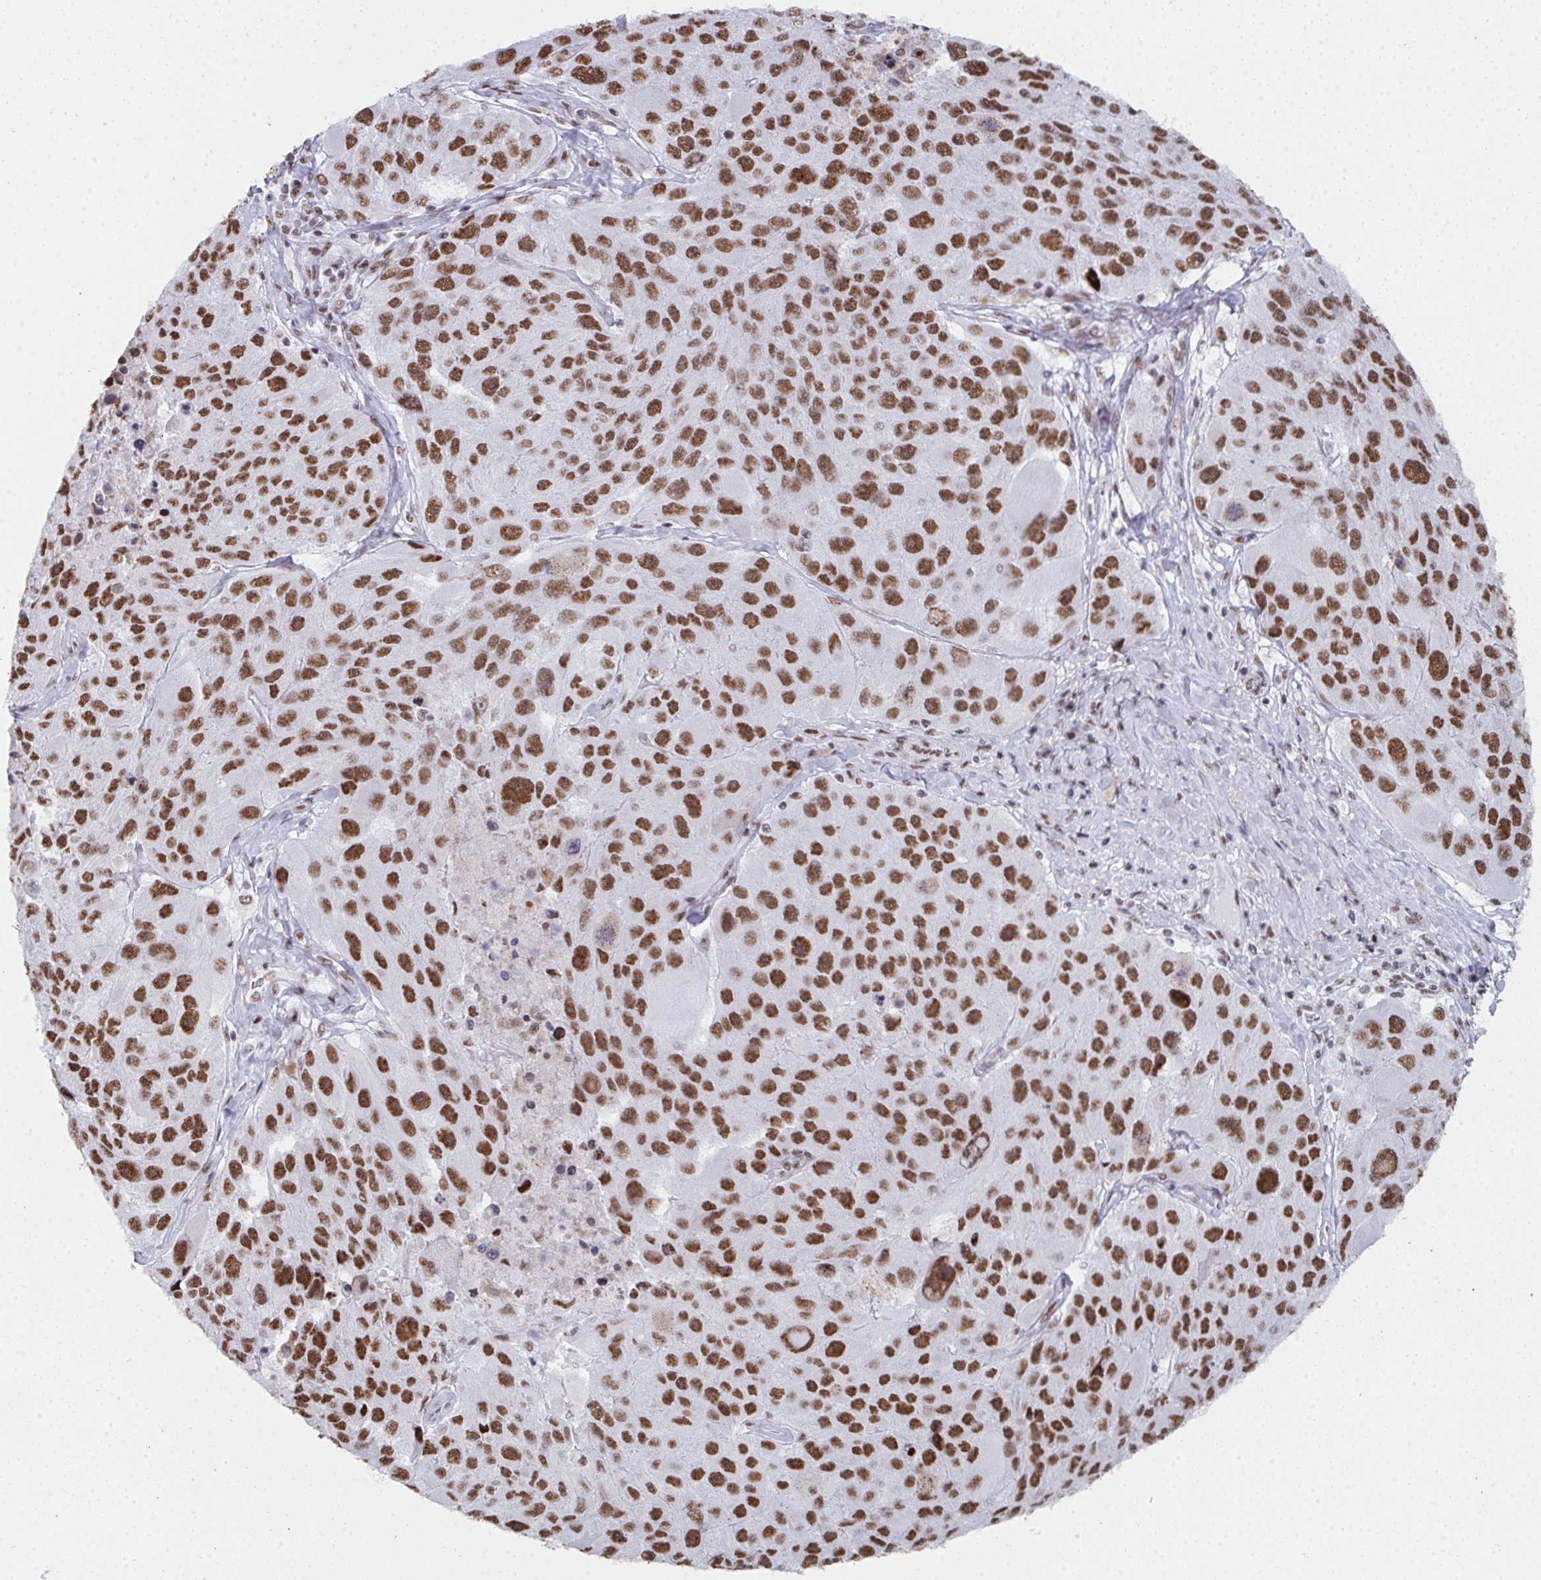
{"staining": {"intensity": "moderate", "quantity": ">75%", "location": "nuclear"}, "tissue": "melanoma", "cell_type": "Tumor cells", "image_type": "cancer", "snomed": [{"axis": "morphology", "description": "Malignant melanoma, Metastatic site"}, {"axis": "topography", "description": "Lymph node"}], "caption": "An immunohistochemistry (IHC) photomicrograph of neoplastic tissue is shown. Protein staining in brown highlights moderate nuclear positivity in melanoma within tumor cells. (Stains: DAB (3,3'-diaminobenzidine) in brown, nuclei in blue, Microscopy: brightfield microscopy at high magnification).", "gene": "SNRNP70", "patient": {"sex": "male", "age": 62}}